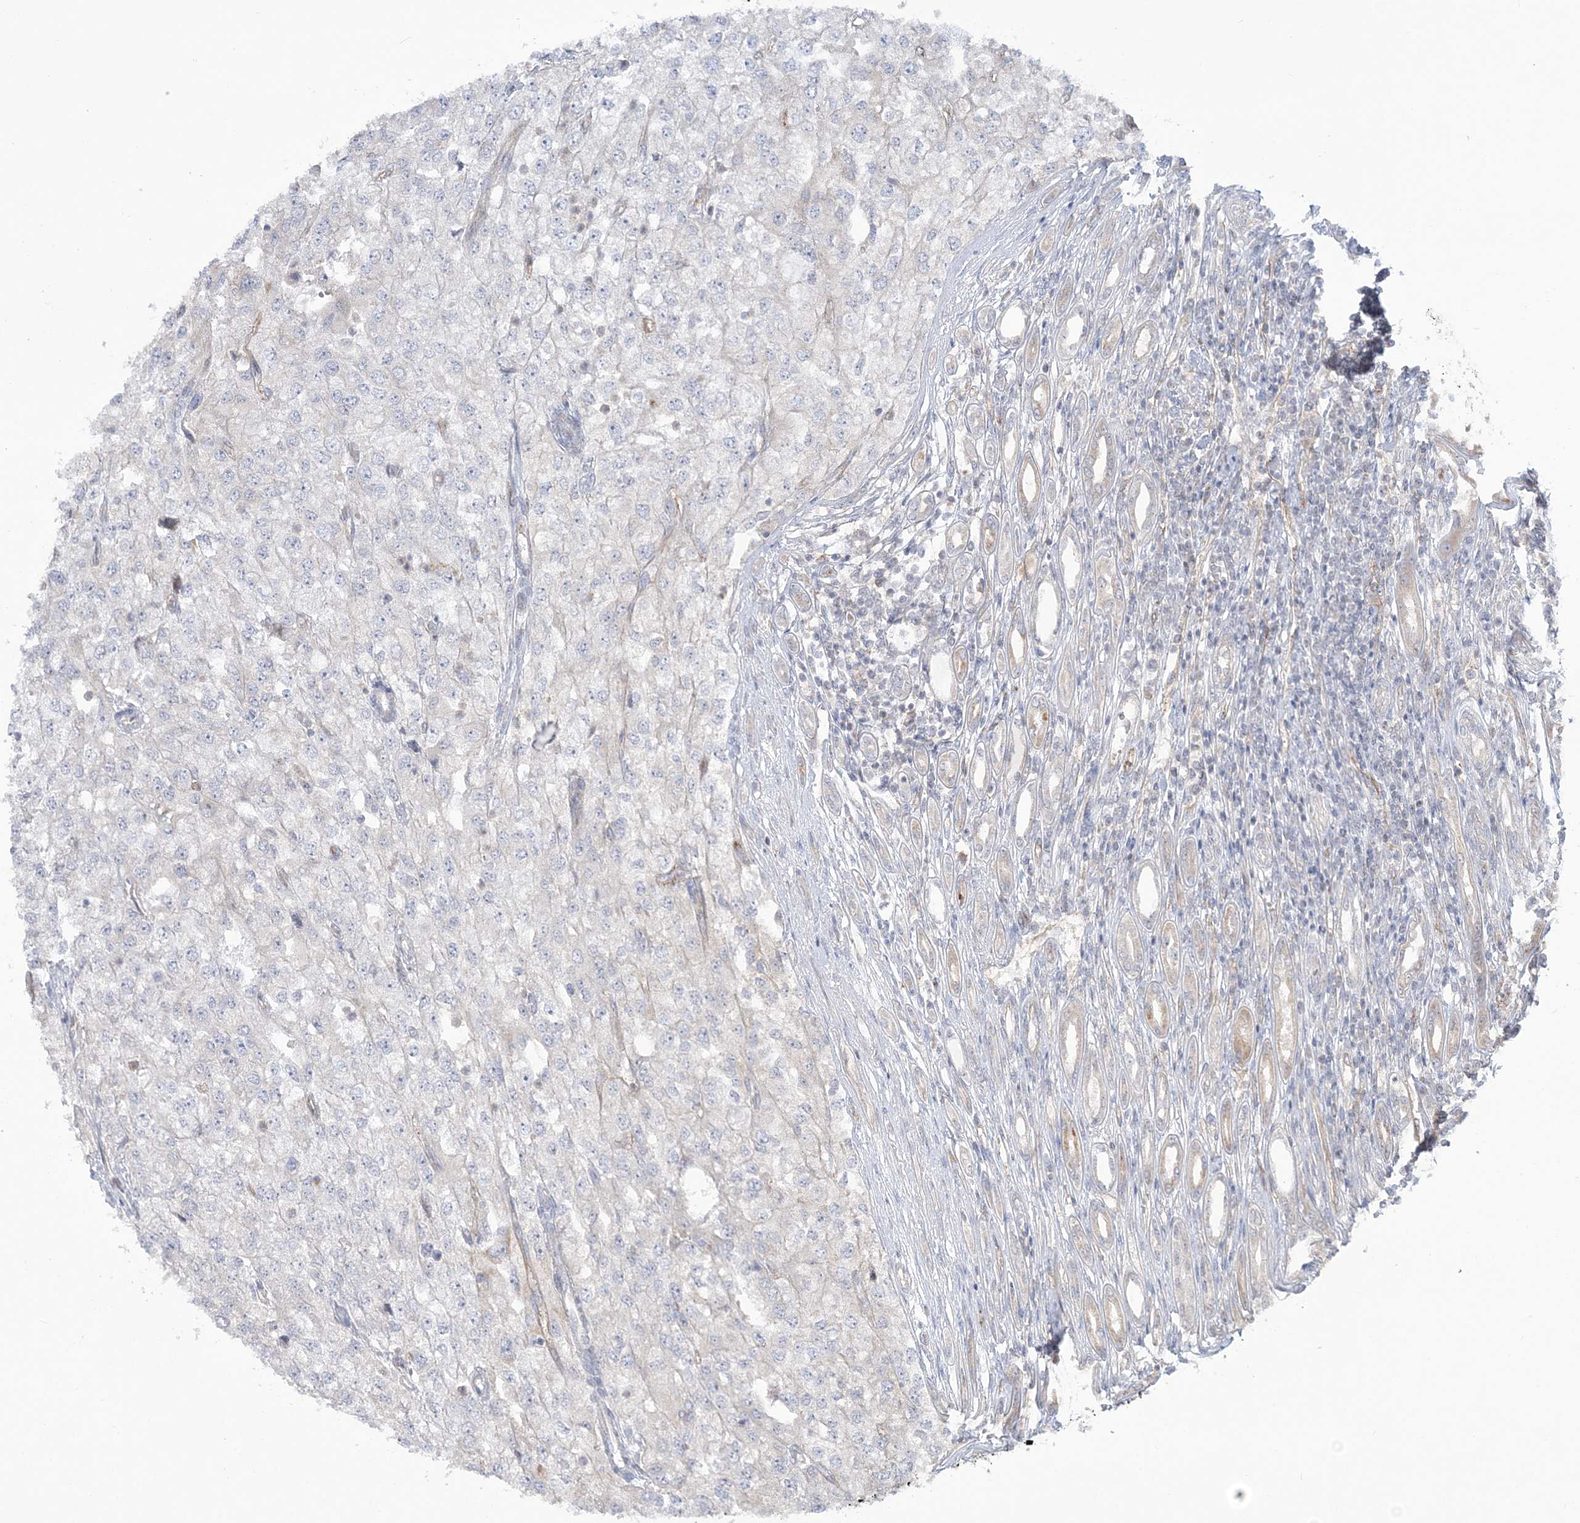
{"staining": {"intensity": "negative", "quantity": "none", "location": "none"}, "tissue": "renal cancer", "cell_type": "Tumor cells", "image_type": "cancer", "snomed": [{"axis": "morphology", "description": "Adenocarcinoma, NOS"}, {"axis": "topography", "description": "Kidney"}], "caption": "The photomicrograph displays no staining of tumor cells in renal cancer (adenocarcinoma).", "gene": "FARSB", "patient": {"sex": "female", "age": 54}}